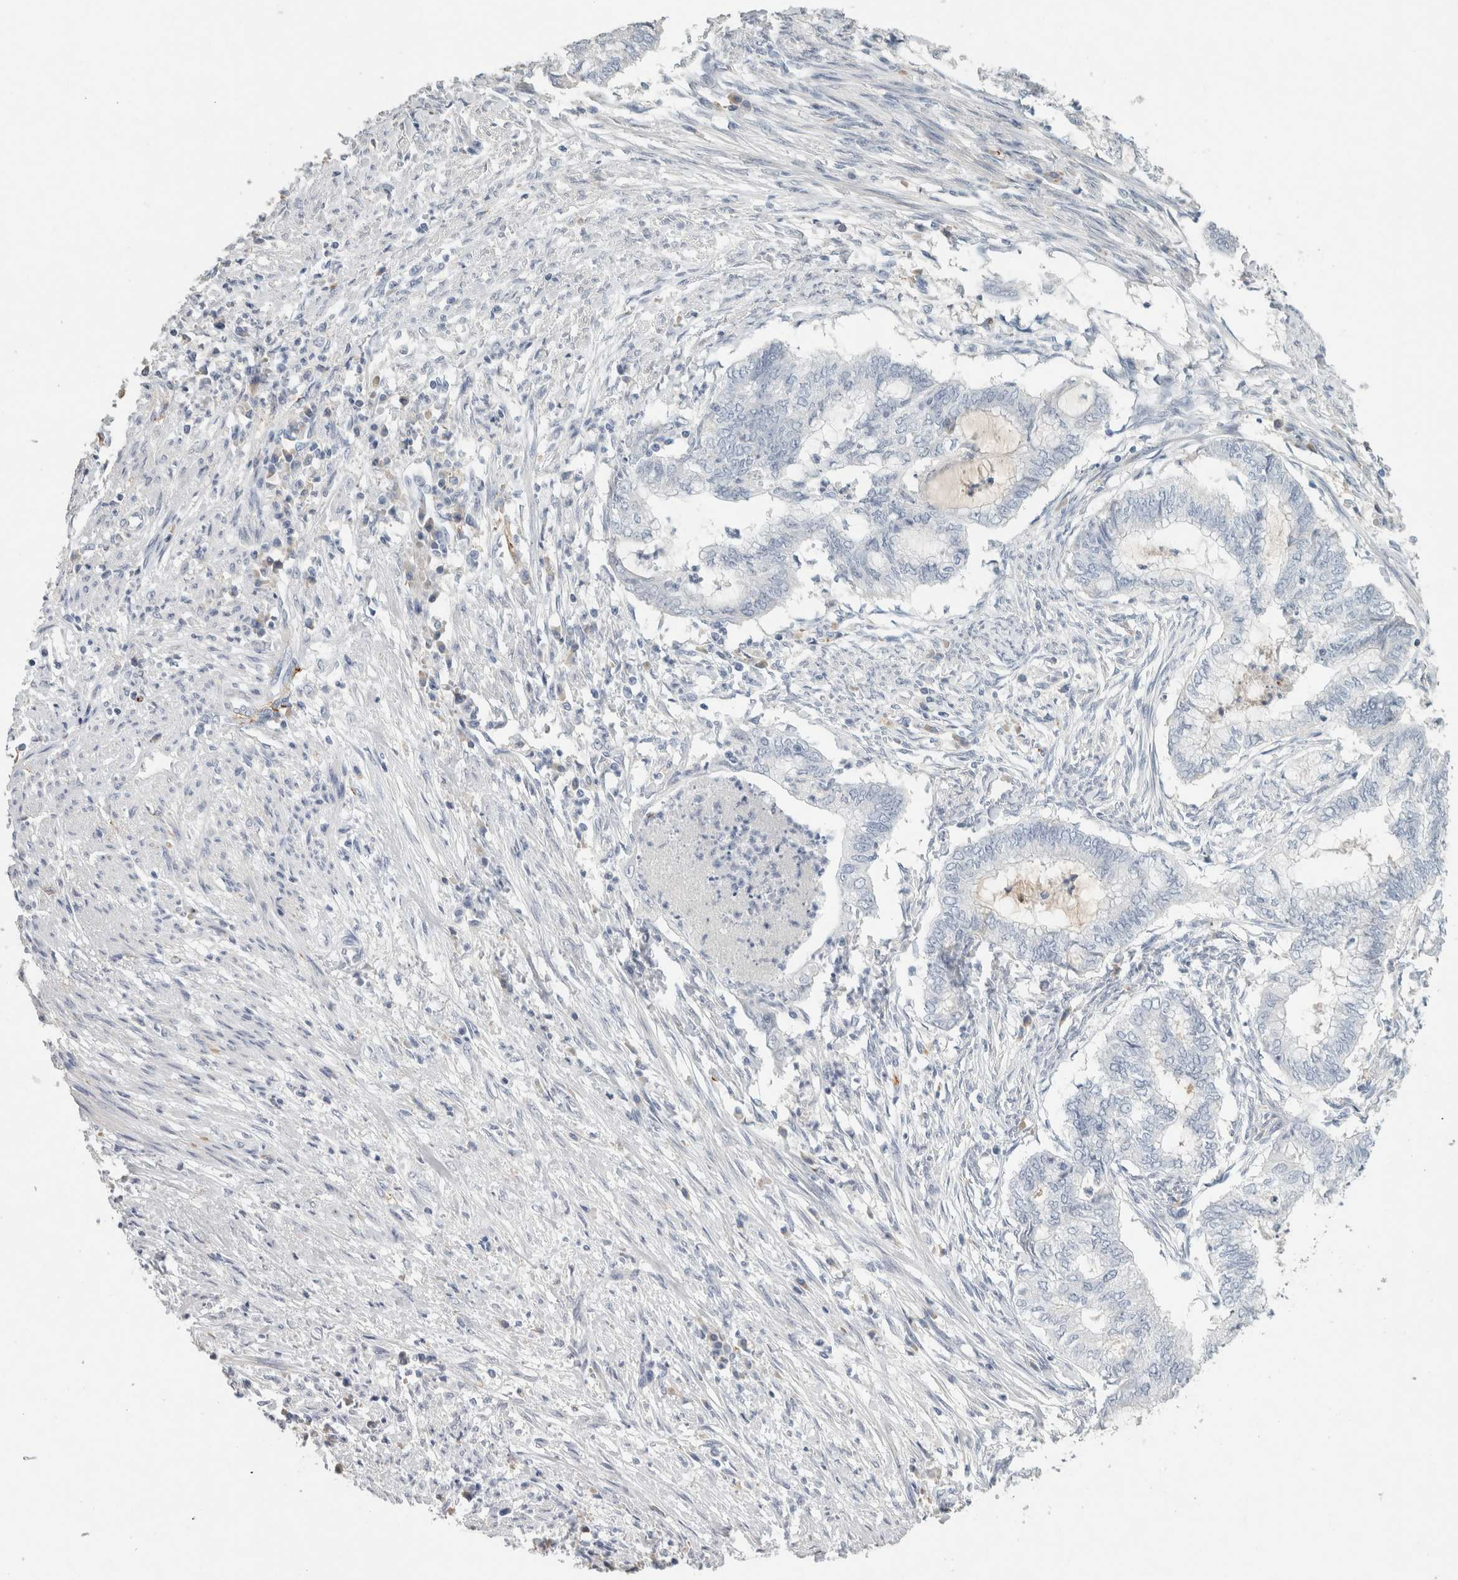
{"staining": {"intensity": "negative", "quantity": "none", "location": "none"}, "tissue": "endometrial cancer", "cell_type": "Tumor cells", "image_type": "cancer", "snomed": [{"axis": "morphology", "description": "Necrosis, NOS"}, {"axis": "morphology", "description": "Adenocarcinoma, NOS"}, {"axis": "topography", "description": "Endometrium"}], "caption": "The micrograph reveals no significant staining in tumor cells of adenocarcinoma (endometrial).", "gene": "CD36", "patient": {"sex": "female", "age": 79}}